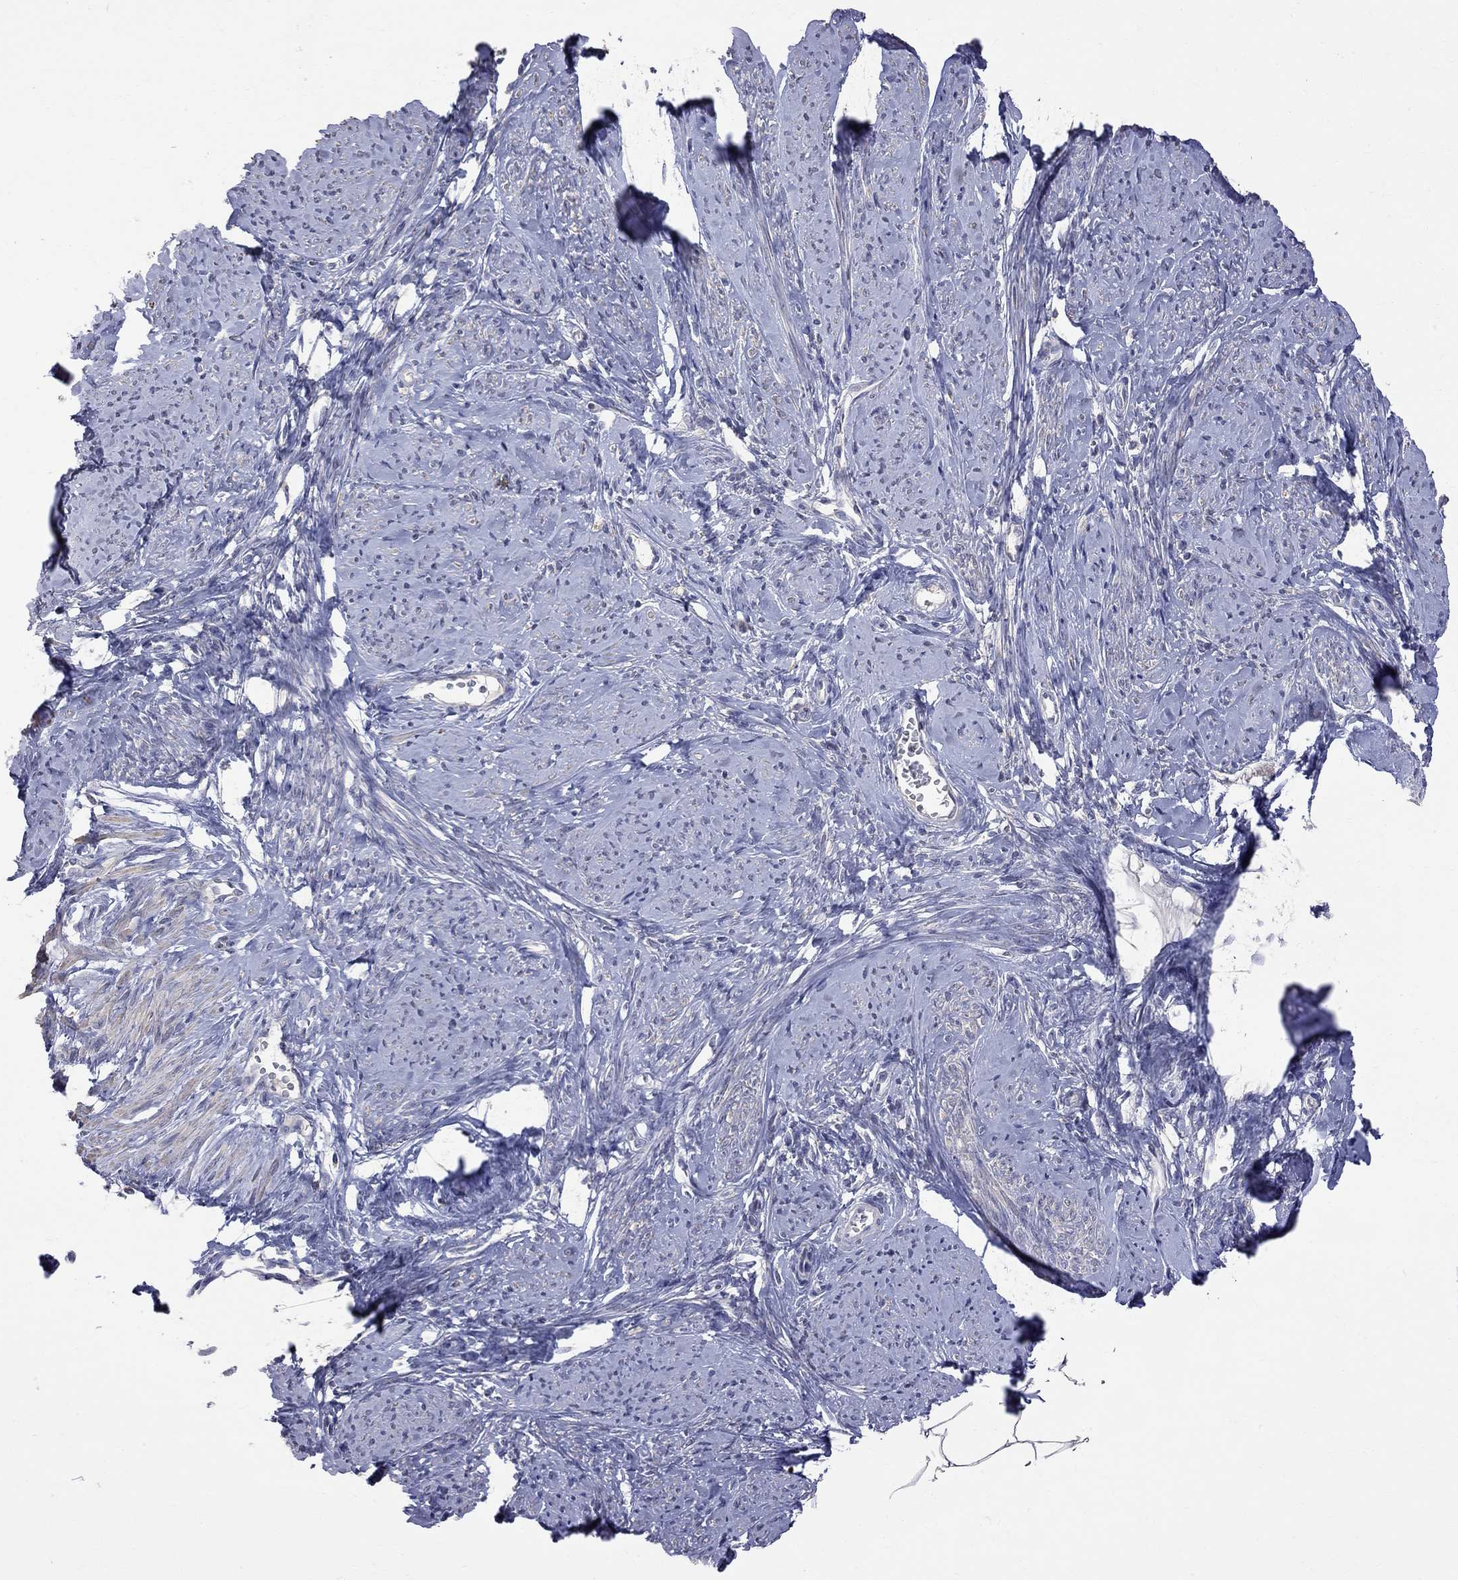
{"staining": {"intensity": "weak", "quantity": "25%-75%", "location": "cytoplasmic/membranous"}, "tissue": "smooth muscle", "cell_type": "Smooth muscle cells", "image_type": "normal", "snomed": [{"axis": "morphology", "description": "Normal tissue, NOS"}, {"axis": "topography", "description": "Smooth muscle"}], "caption": "Immunohistochemistry micrograph of benign smooth muscle: human smooth muscle stained using immunohistochemistry demonstrates low levels of weak protein expression localized specifically in the cytoplasmic/membranous of smooth muscle cells, appearing as a cytoplasmic/membranous brown color.", "gene": "CKAP2", "patient": {"sex": "female", "age": 48}}